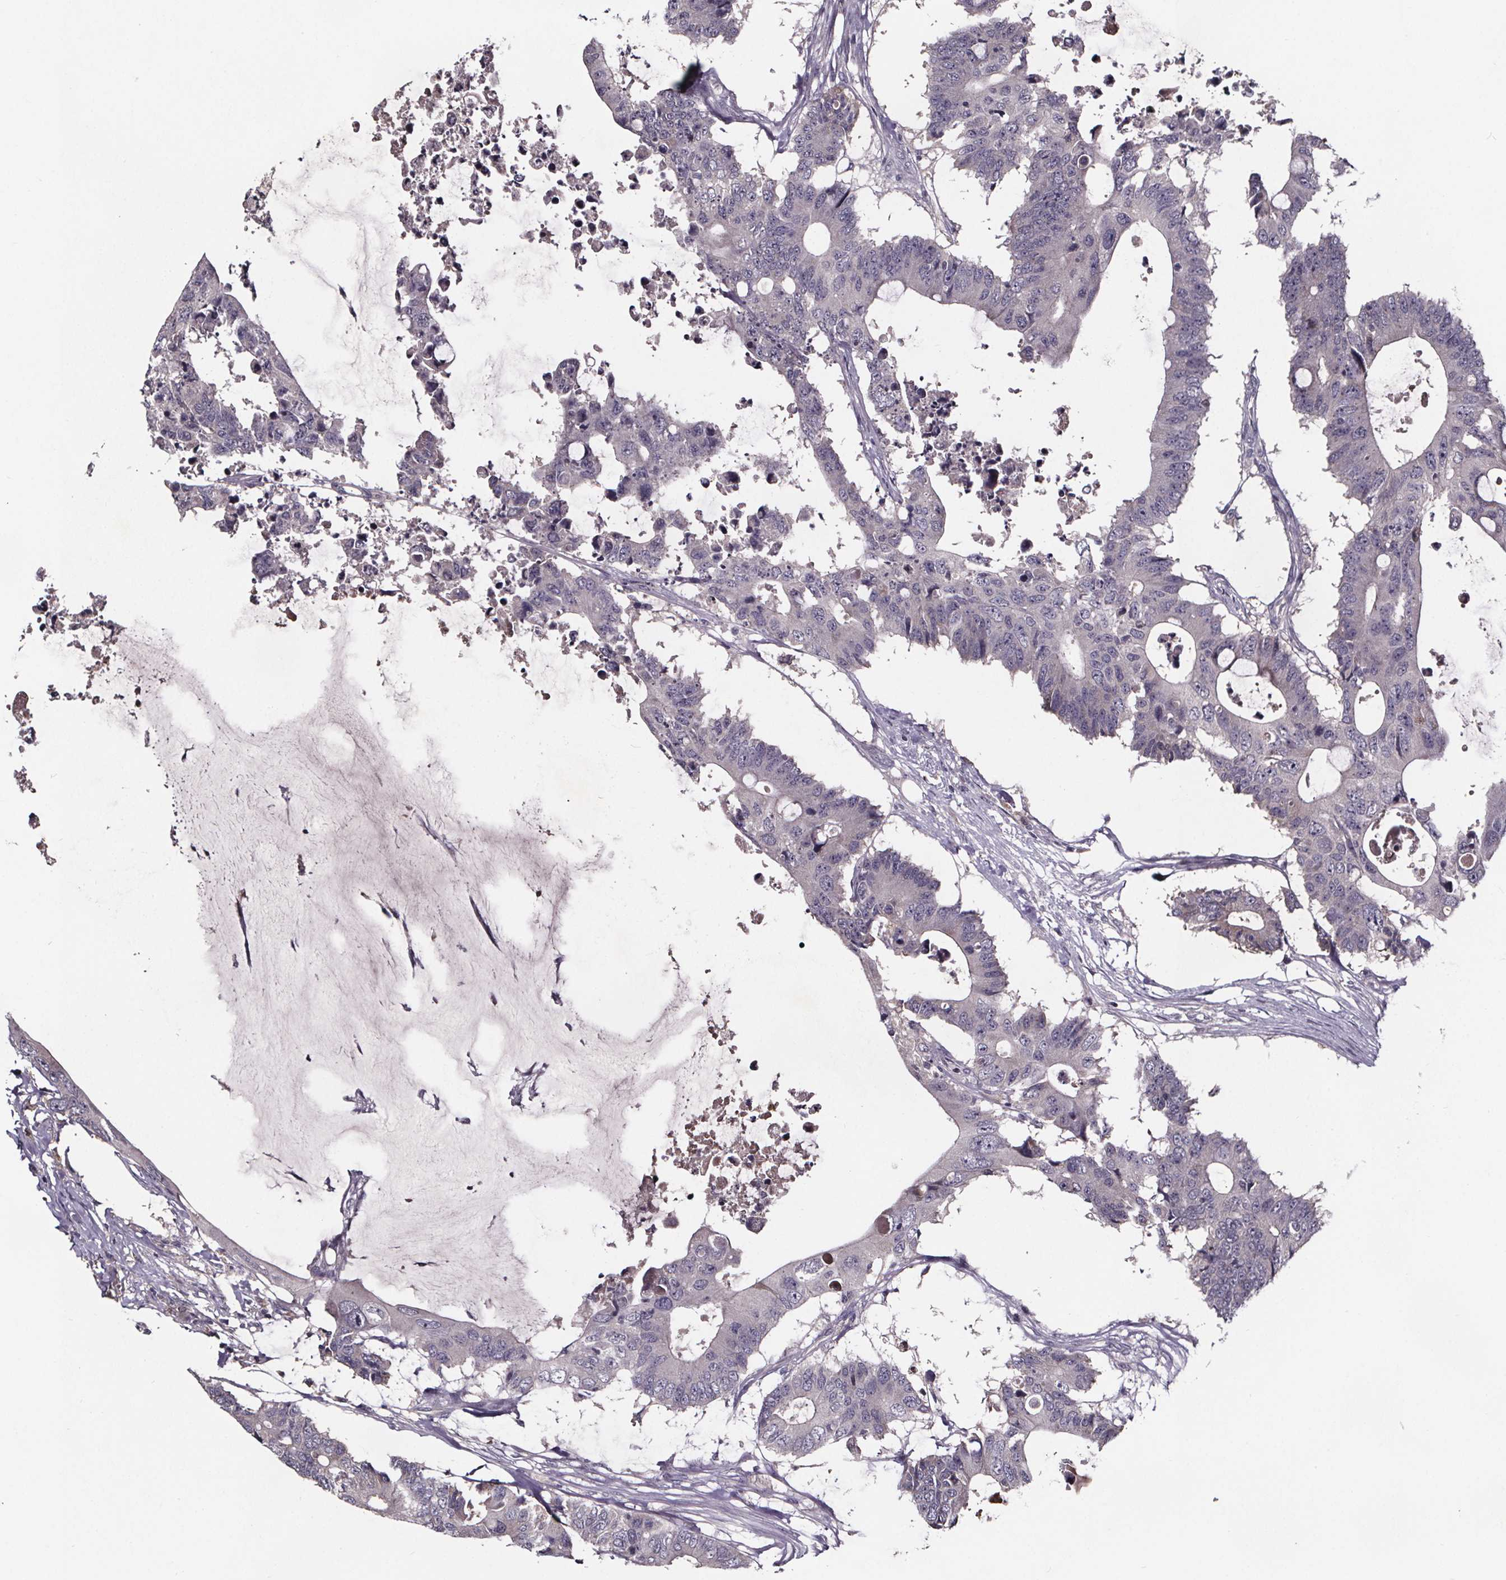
{"staining": {"intensity": "negative", "quantity": "none", "location": "none"}, "tissue": "colorectal cancer", "cell_type": "Tumor cells", "image_type": "cancer", "snomed": [{"axis": "morphology", "description": "Adenocarcinoma, NOS"}, {"axis": "topography", "description": "Colon"}], "caption": "This image is of colorectal adenocarcinoma stained with IHC to label a protein in brown with the nuclei are counter-stained blue. There is no positivity in tumor cells.", "gene": "NPHP4", "patient": {"sex": "male", "age": 71}}